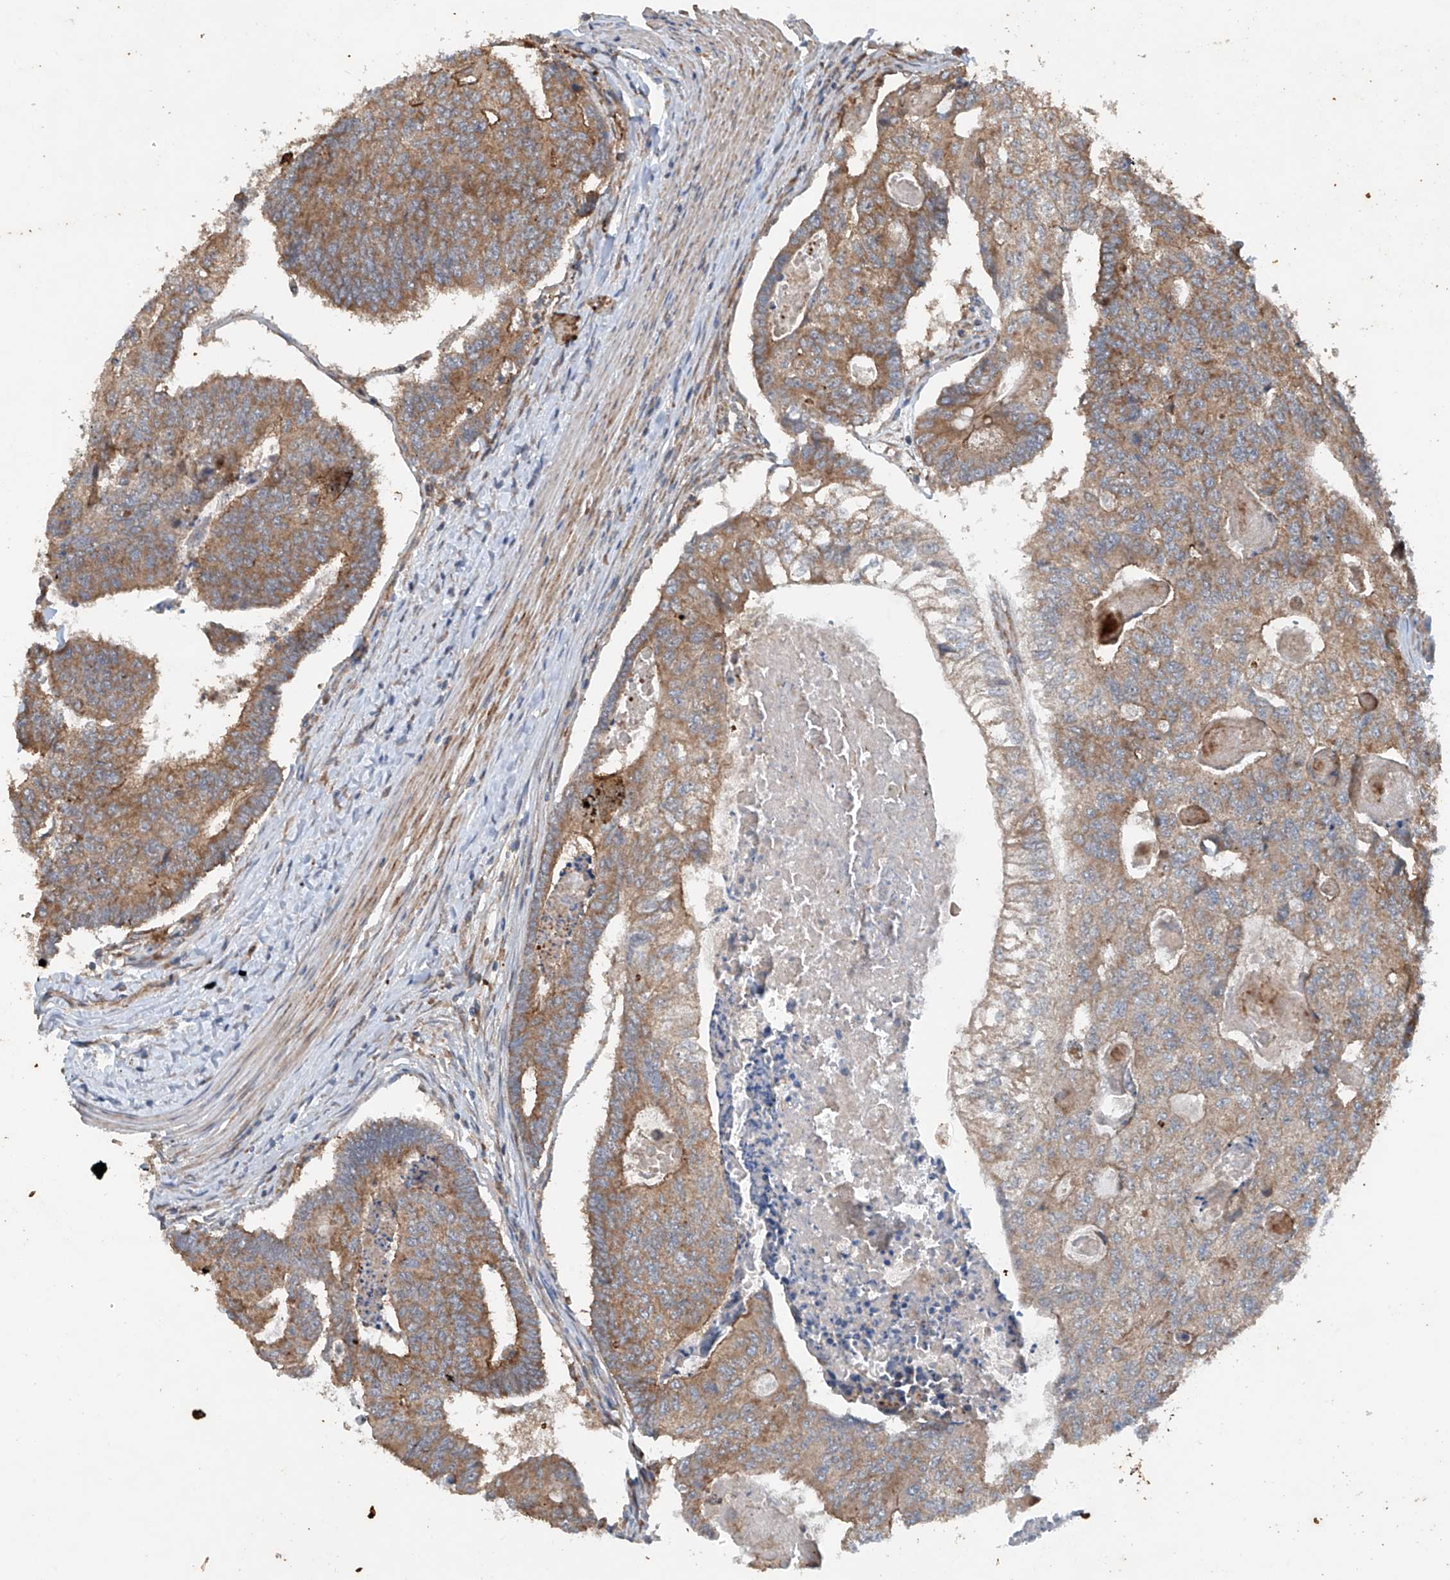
{"staining": {"intensity": "moderate", "quantity": ">75%", "location": "cytoplasmic/membranous"}, "tissue": "colorectal cancer", "cell_type": "Tumor cells", "image_type": "cancer", "snomed": [{"axis": "morphology", "description": "Adenocarcinoma, NOS"}, {"axis": "topography", "description": "Colon"}], "caption": "A photomicrograph of human adenocarcinoma (colorectal) stained for a protein shows moderate cytoplasmic/membranous brown staining in tumor cells. The staining is performed using DAB (3,3'-diaminobenzidine) brown chromogen to label protein expression. The nuclei are counter-stained blue using hematoxylin.", "gene": "CEP85L", "patient": {"sex": "female", "age": 67}}